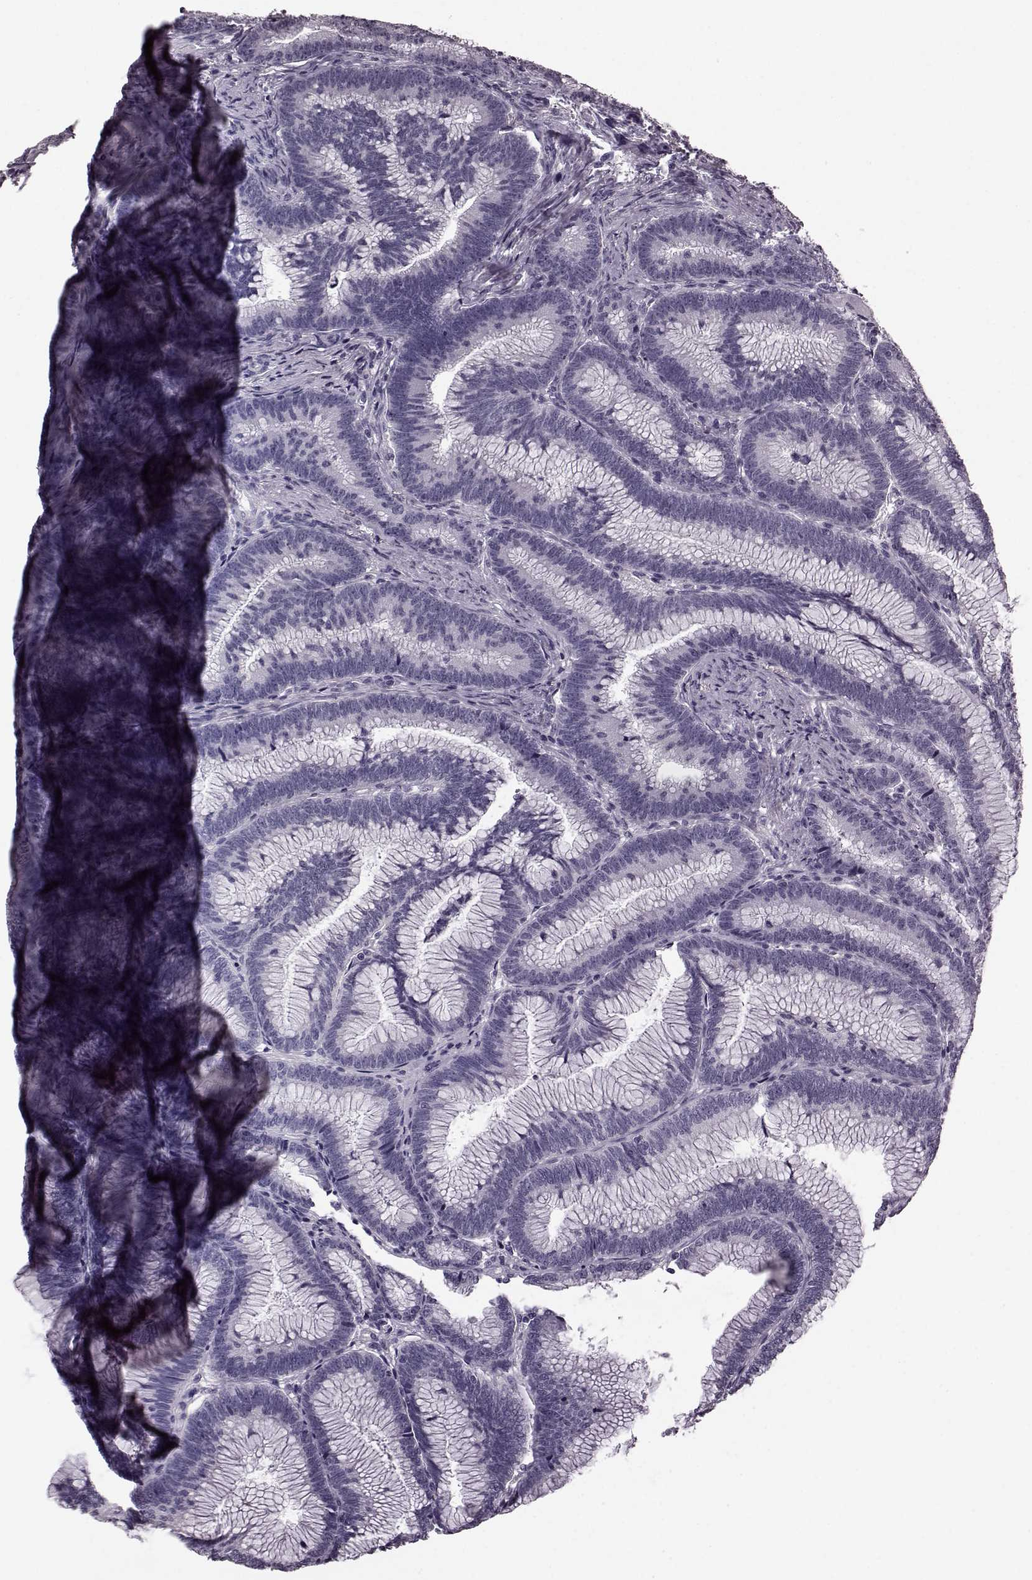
{"staining": {"intensity": "negative", "quantity": "none", "location": "none"}, "tissue": "colorectal cancer", "cell_type": "Tumor cells", "image_type": "cancer", "snomed": [{"axis": "morphology", "description": "Adenocarcinoma, NOS"}, {"axis": "topography", "description": "Colon"}], "caption": "Immunohistochemistry of human colorectal cancer exhibits no expression in tumor cells.", "gene": "TRPM1", "patient": {"sex": "female", "age": 78}}